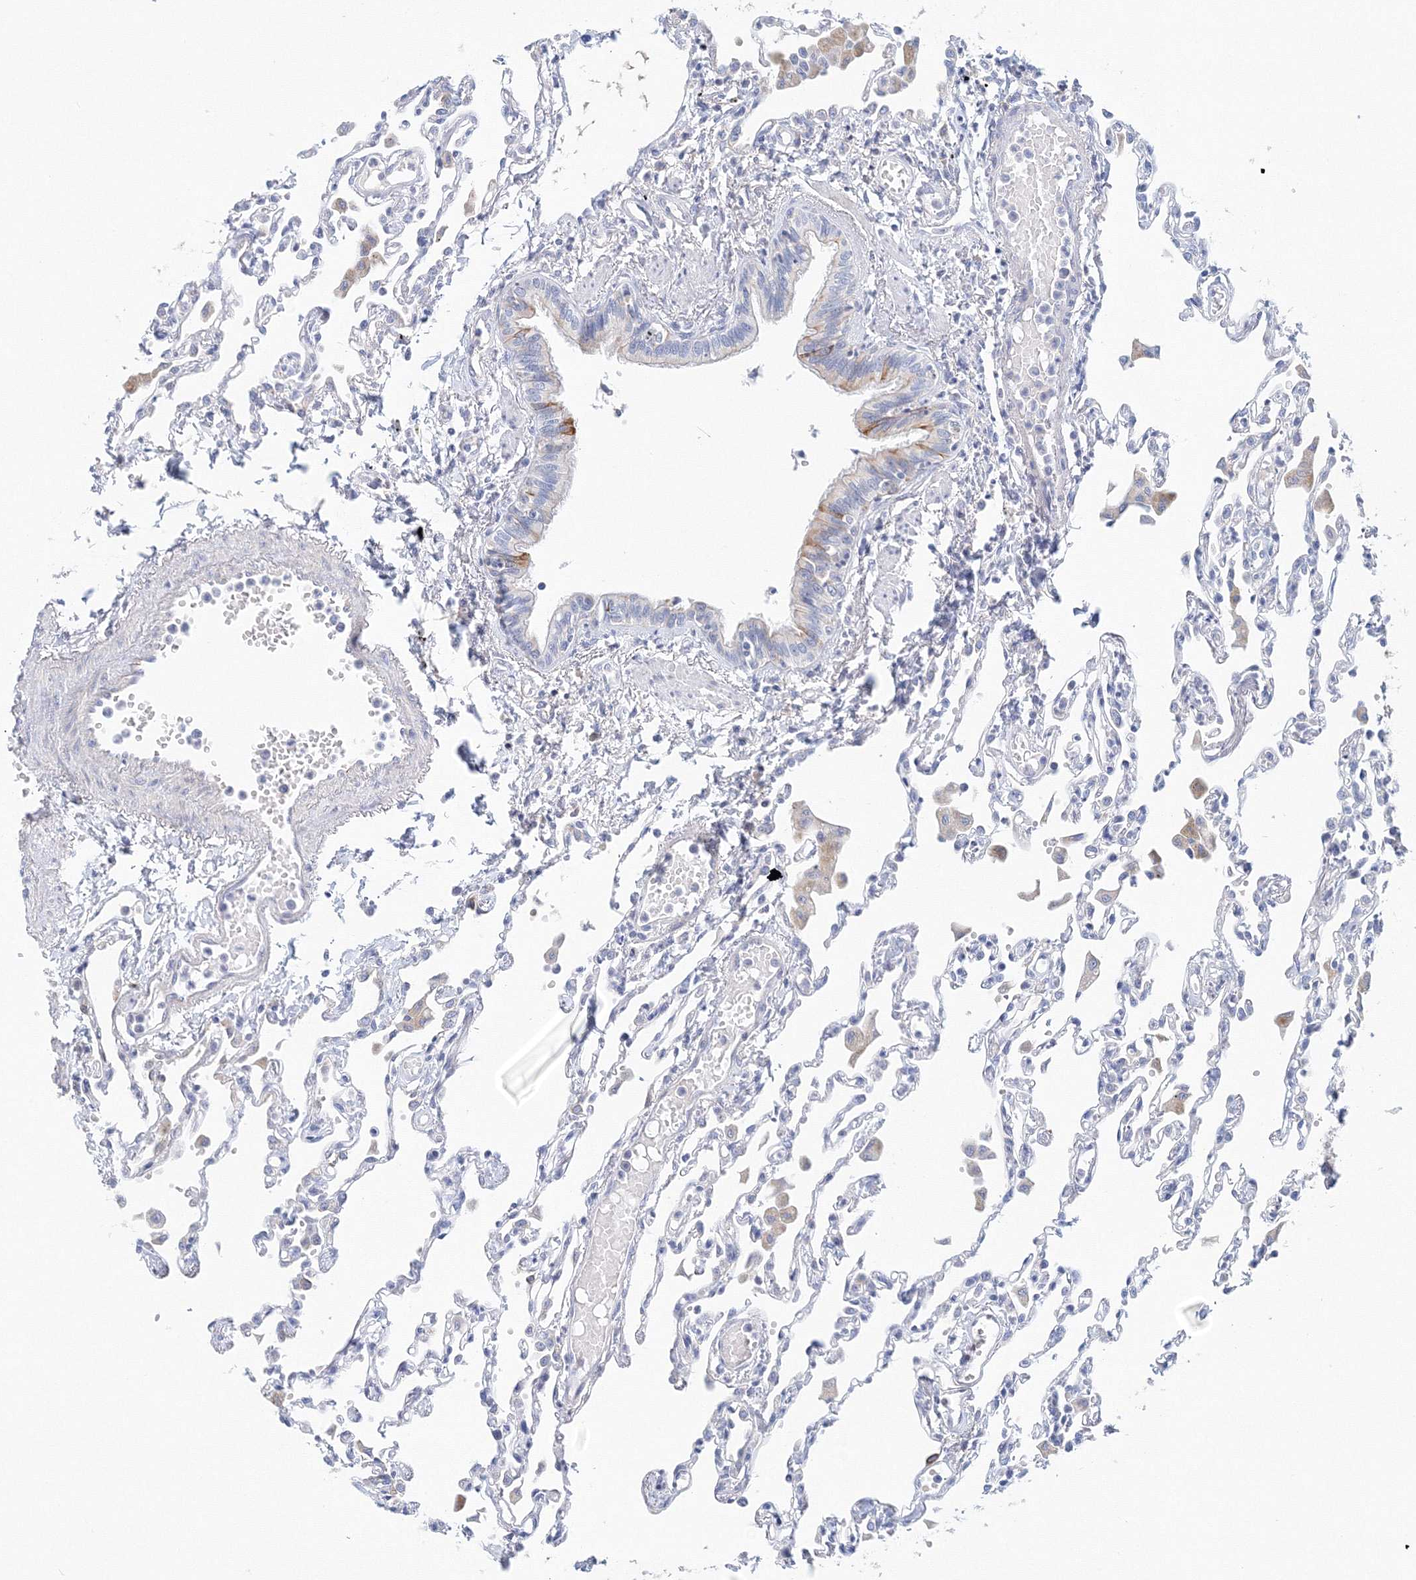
{"staining": {"intensity": "negative", "quantity": "none", "location": "none"}, "tissue": "lung", "cell_type": "Alveolar cells", "image_type": "normal", "snomed": [{"axis": "morphology", "description": "Normal tissue, NOS"}, {"axis": "topography", "description": "Bronchus"}, {"axis": "topography", "description": "Lung"}], "caption": "Immunohistochemical staining of benign human lung reveals no significant positivity in alveolar cells. Brightfield microscopy of IHC stained with DAB (3,3'-diaminobenzidine) (brown) and hematoxylin (blue), captured at high magnification.", "gene": "LRRIQ4", "patient": {"sex": "female", "age": 49}}